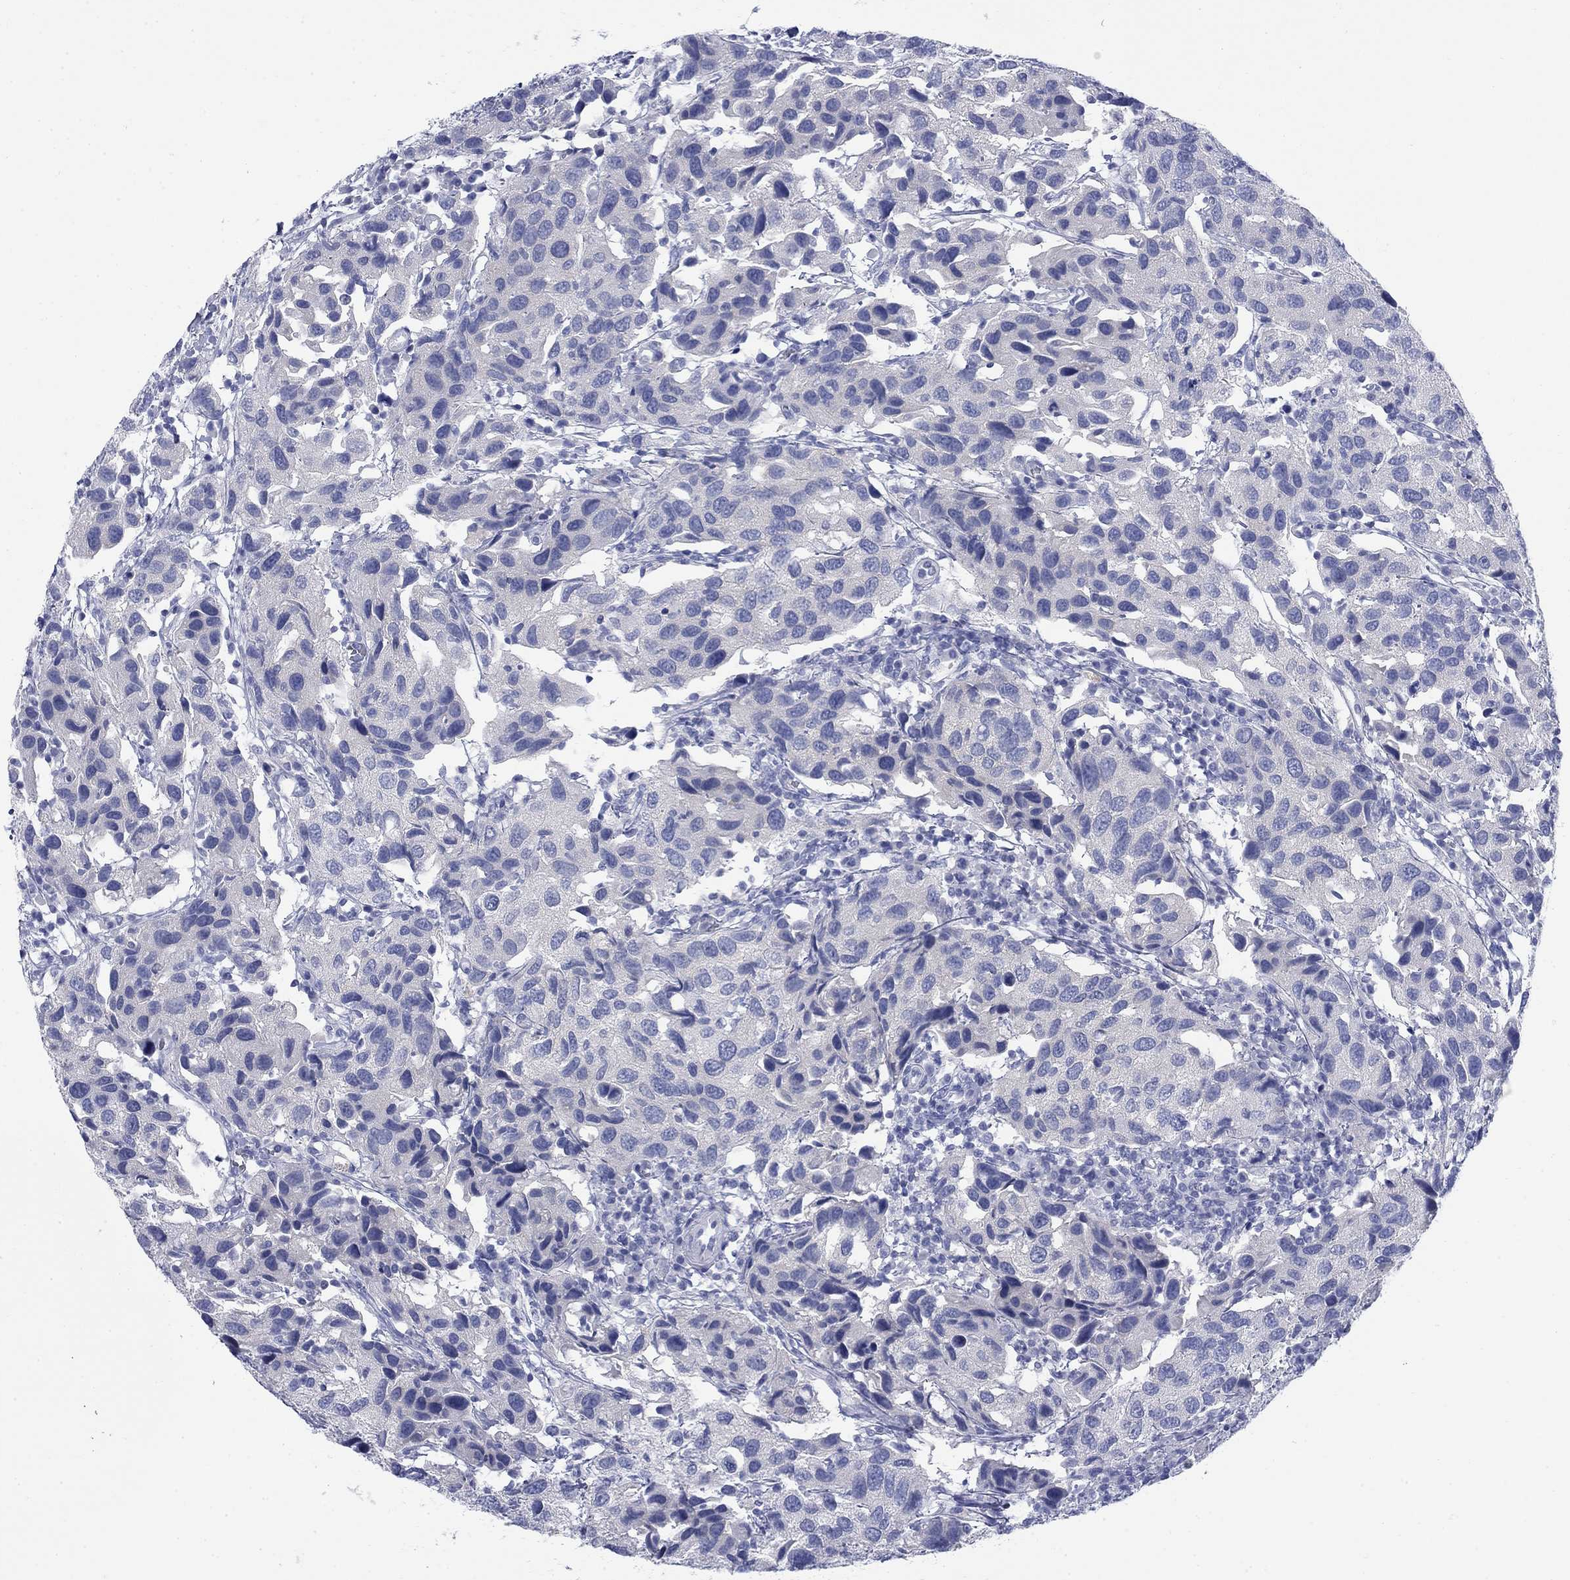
{"staining": {"intensity": "negative", "quantity": "none", "location": "none"}, "tissue": "urothelial cancer", "cell_type": "Tumor cells", "image_type": "cancer", "snomed": [{"axis": "morphology", "description": "Urothelial carcinoma, High grade"}, {"axis": "topography", "description": "Urinary bladder"}], "caption": "High-grade urothelial carcinoma was stained to show a protein in brown. There is no significant expression in tumor cells.", "gene": "IGF2BP3", "patient": {"sex": "male", "age": 79}}